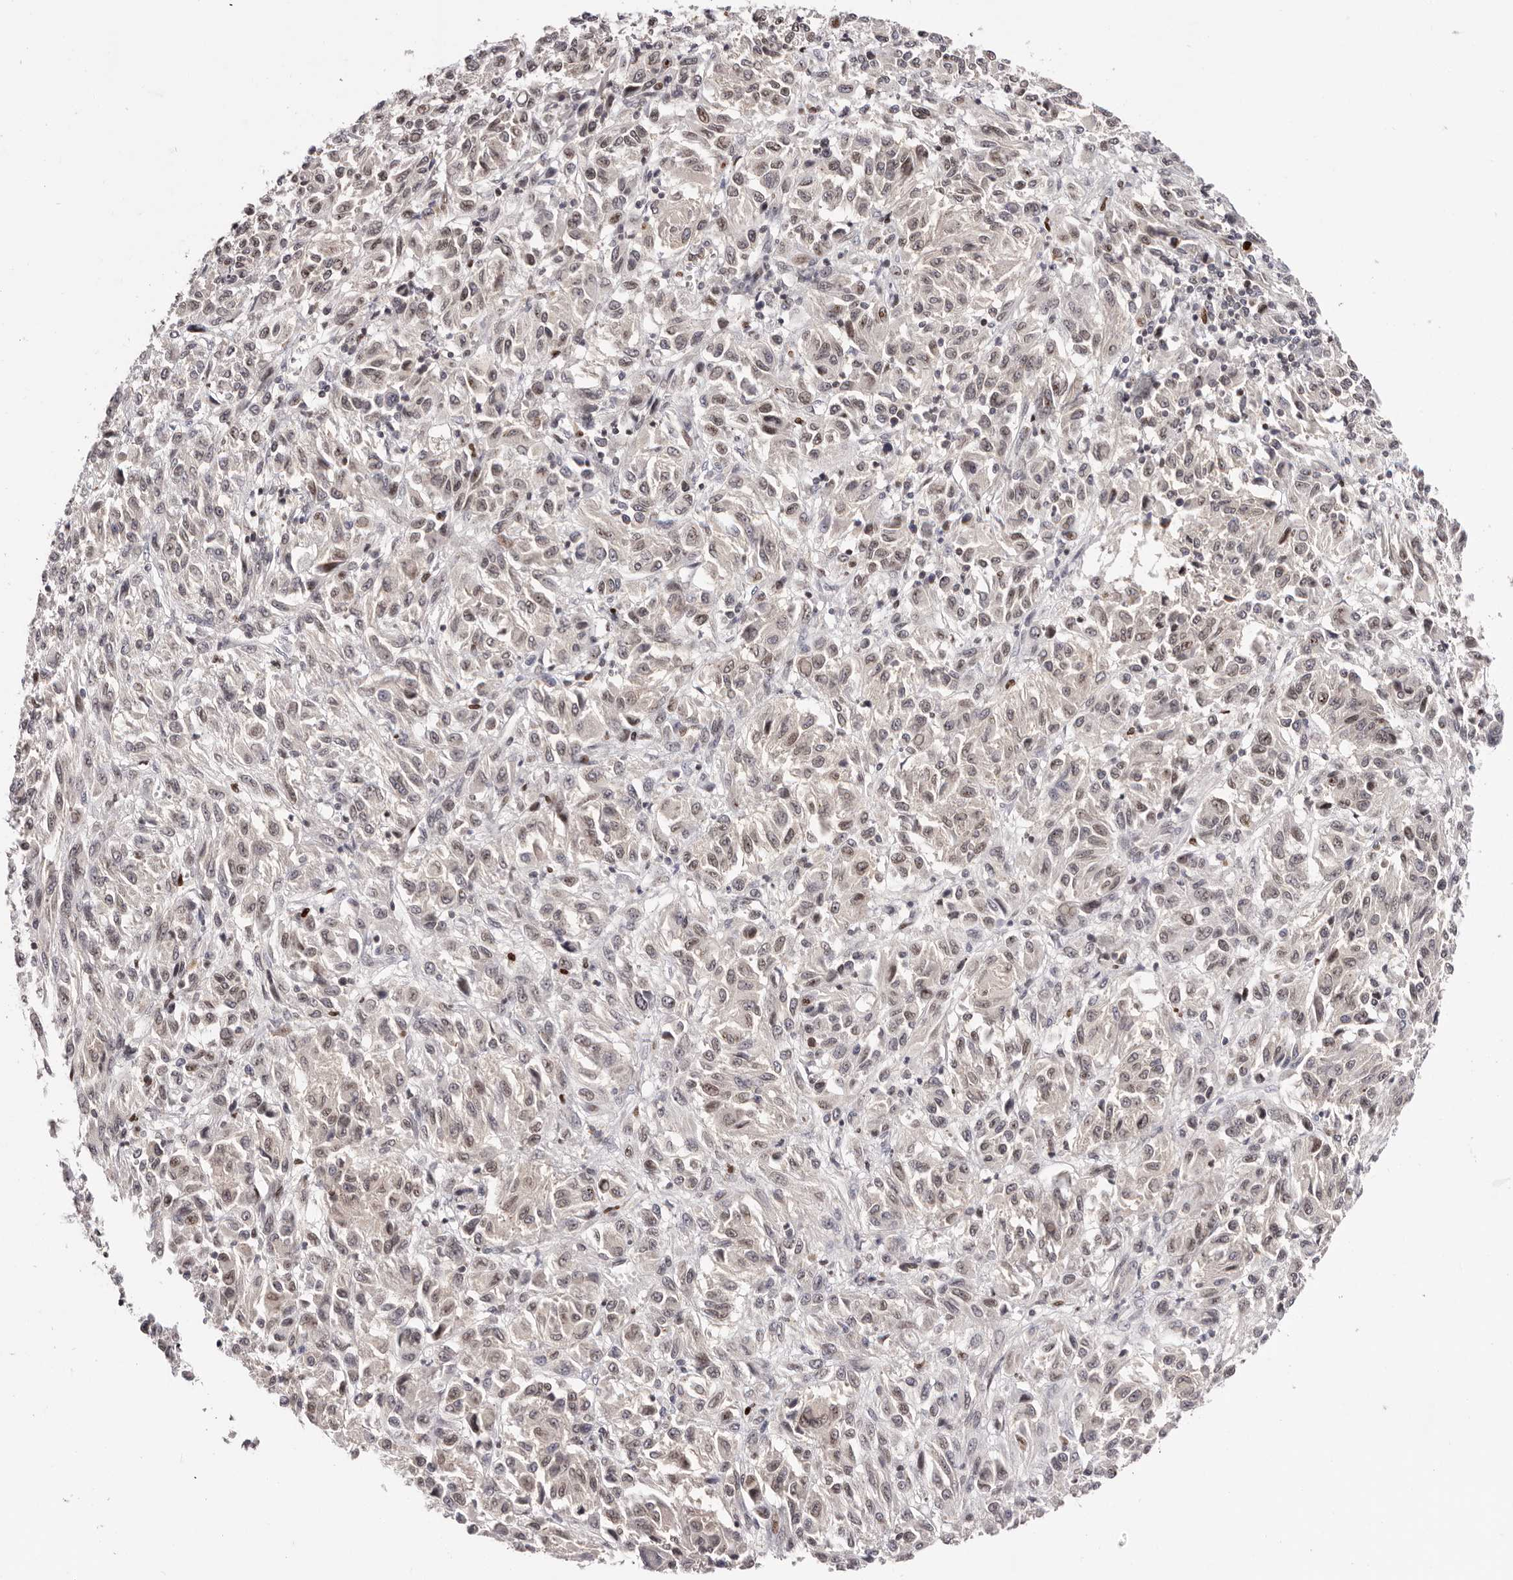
{"staining": {"intensity": "weak", "quantity": ">75%", "location": "nuclear"}, "tissue": "melanoma", "cell_type": "Tumor cells", "image_type": "cancer", "snomed": [{"axis": "morphology", "description": "Malignant melanoma, Metastatic site"}, {"axis": "topography", "description": "Lung"}], "caption": "Weak nuclear positivity for a protein is seen in about >75% of tumor cells of melanoma using immunohistochemistry.", "gene": "NUP153", "patient": {"sex": "male", "age": 64}}